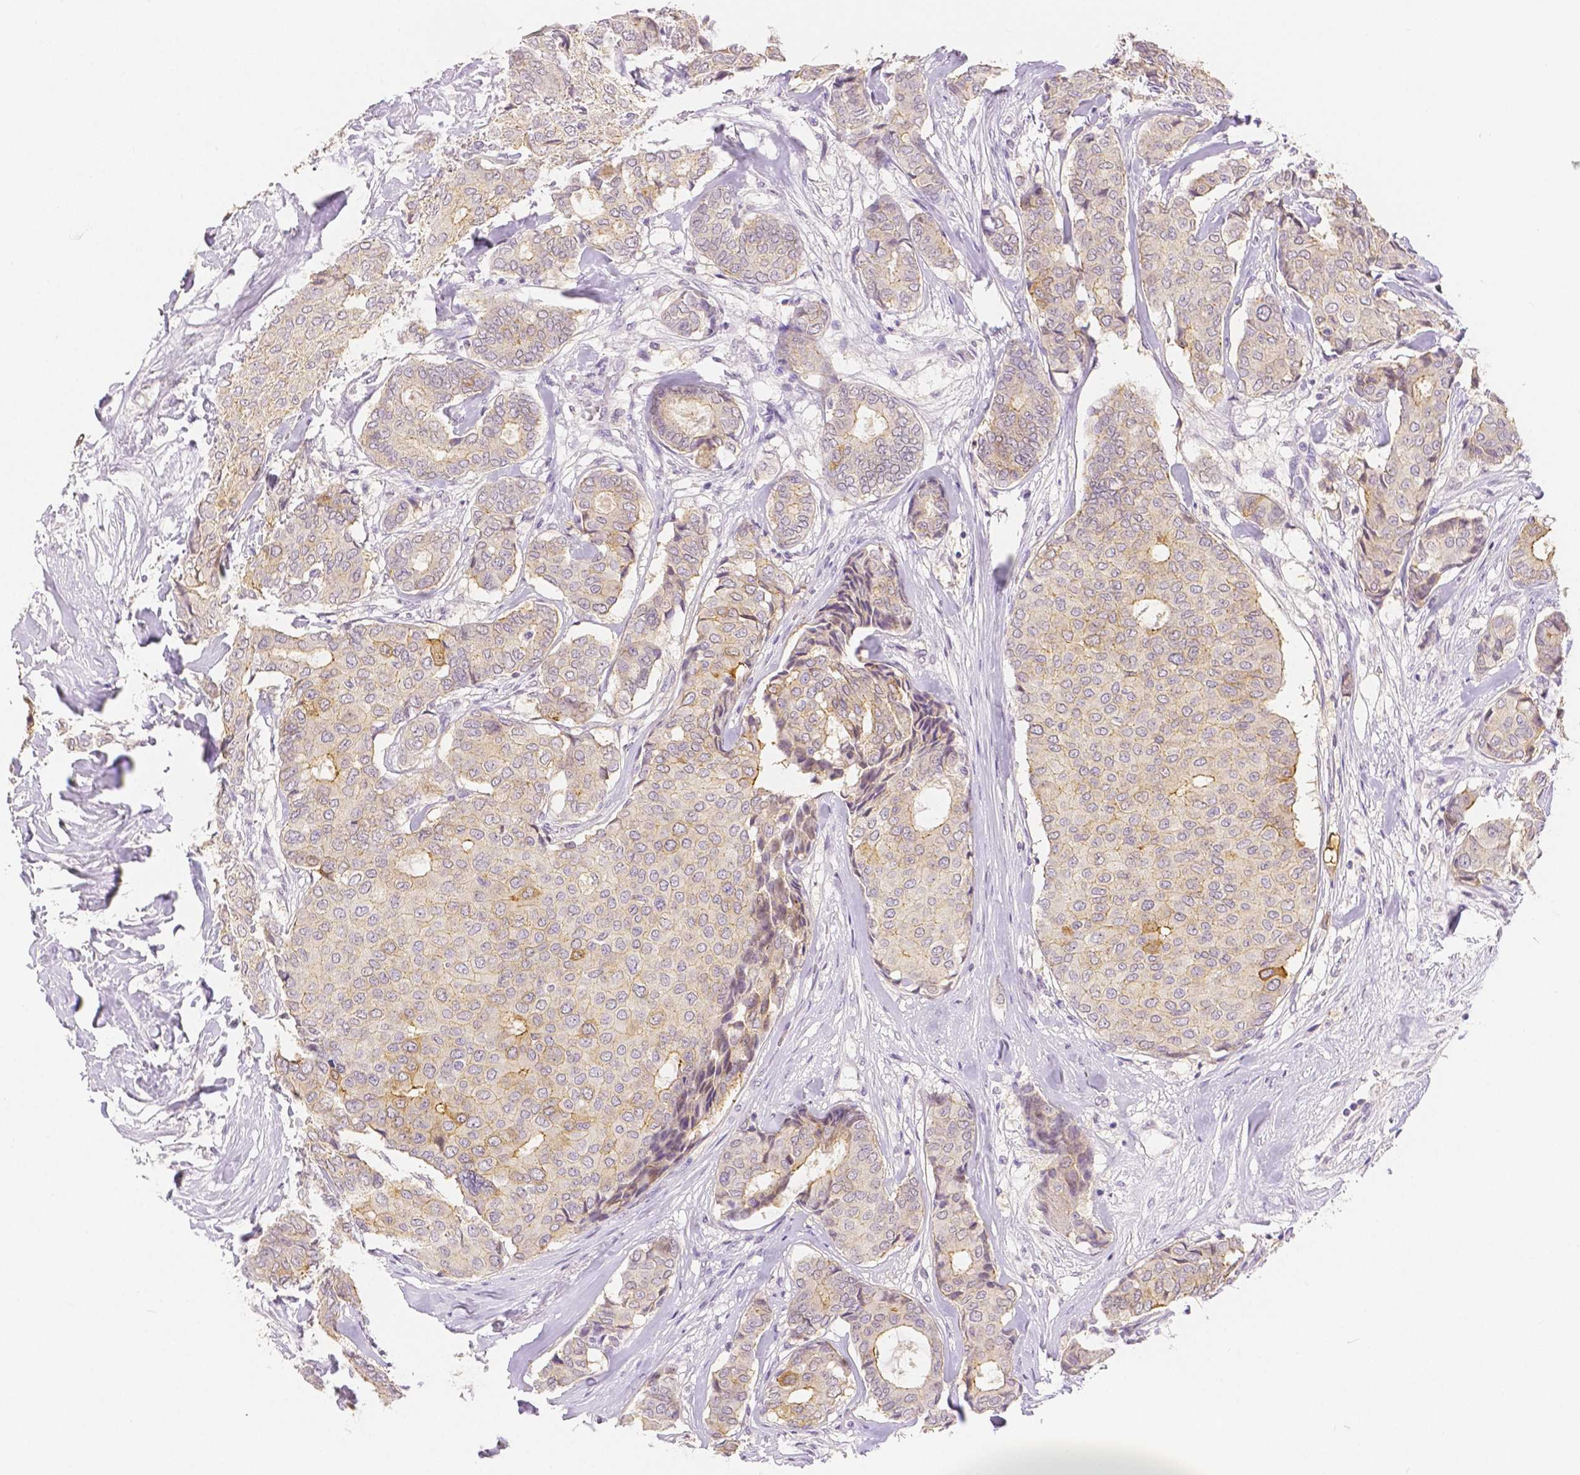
{"staining": {"intensity": "weak", "quantity": ">75%", "location": "cytoplasmic/membranous"}, "tissue": "breast cancer", "cell_type": "Tumor cells", "image_type": "cancer", "snomed": [{"axis": "morphology", "description": "Duct carcinoma"}, {"axis": "topography", "description": "Breast"}], "caption": "IHC (DAB) staining of breast cancer displays weak cytoplasmic/membranous protein expression in about >75% of tumor cells.", "gene": "OCLN", "patient": {"sex": "female", "age": 75}}